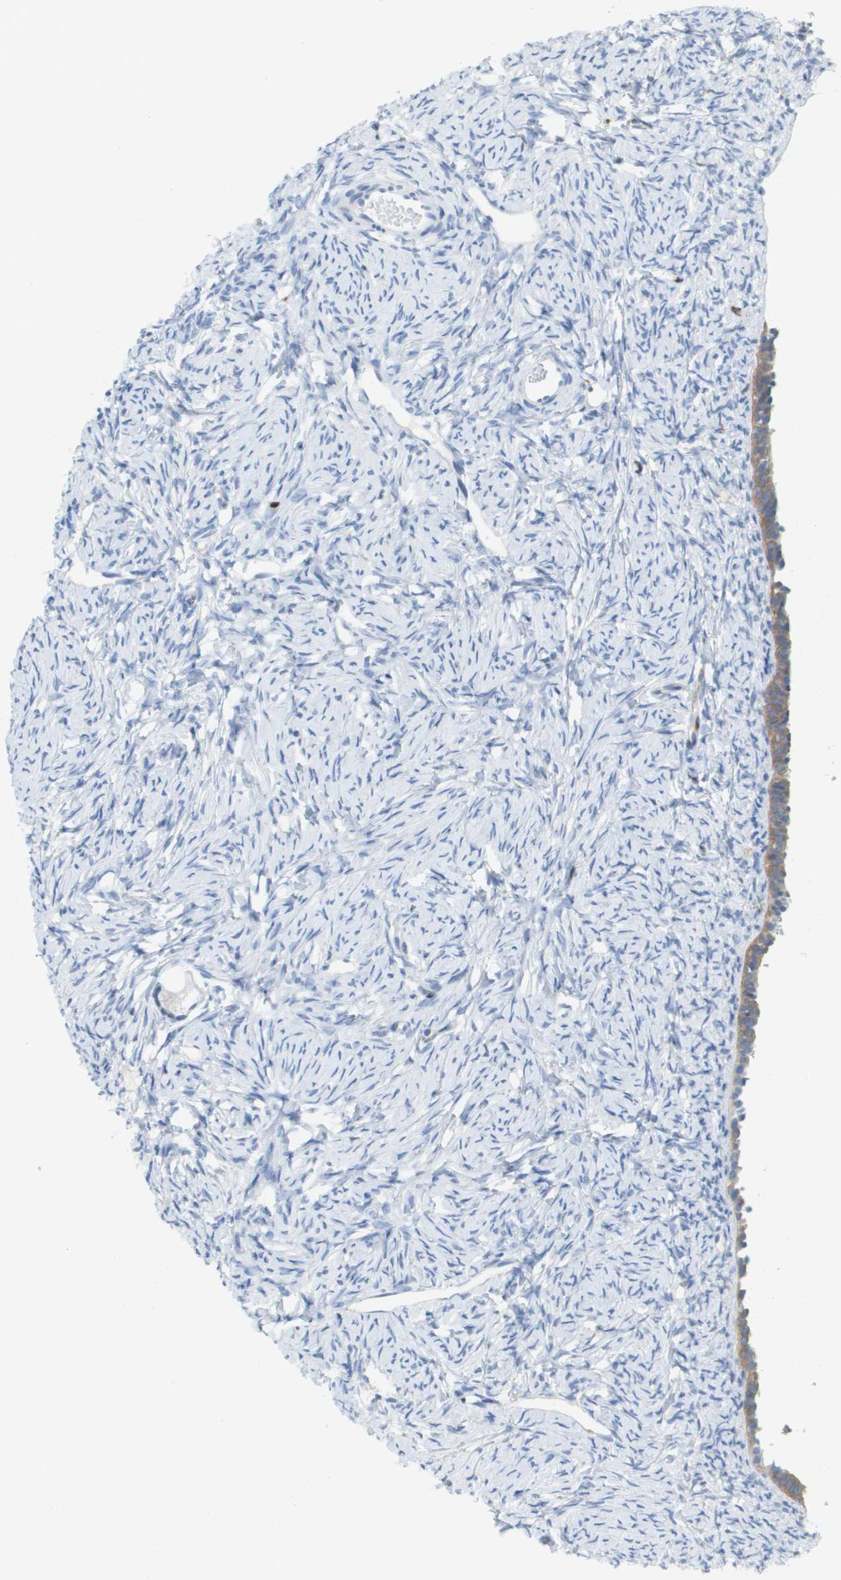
{"staining": {"intensity": "weak", "quantity": "<25%", "location": "cytoplasmic/membranous"}, "tissue": "ovary", "cell_type": "Follicle cells", "image_type": "normal", "snomed": [{"axis": "morphology", "description": "Normal tissue, NOS"}, {"axis": "topography", "description": "Ovary"}], "caption": "This histopathology image is of unremarkable ovary stained with IHC to label a protein in brown with the nuclei are counter-stained blue. There is no staining in follicle cells. (DAB (3,3'-diaminobenzidine) immunohistochemistry with hematoxylin counter stain).", "gene": "DOCK5", "patient": {"sex": "female", "age": 33}}